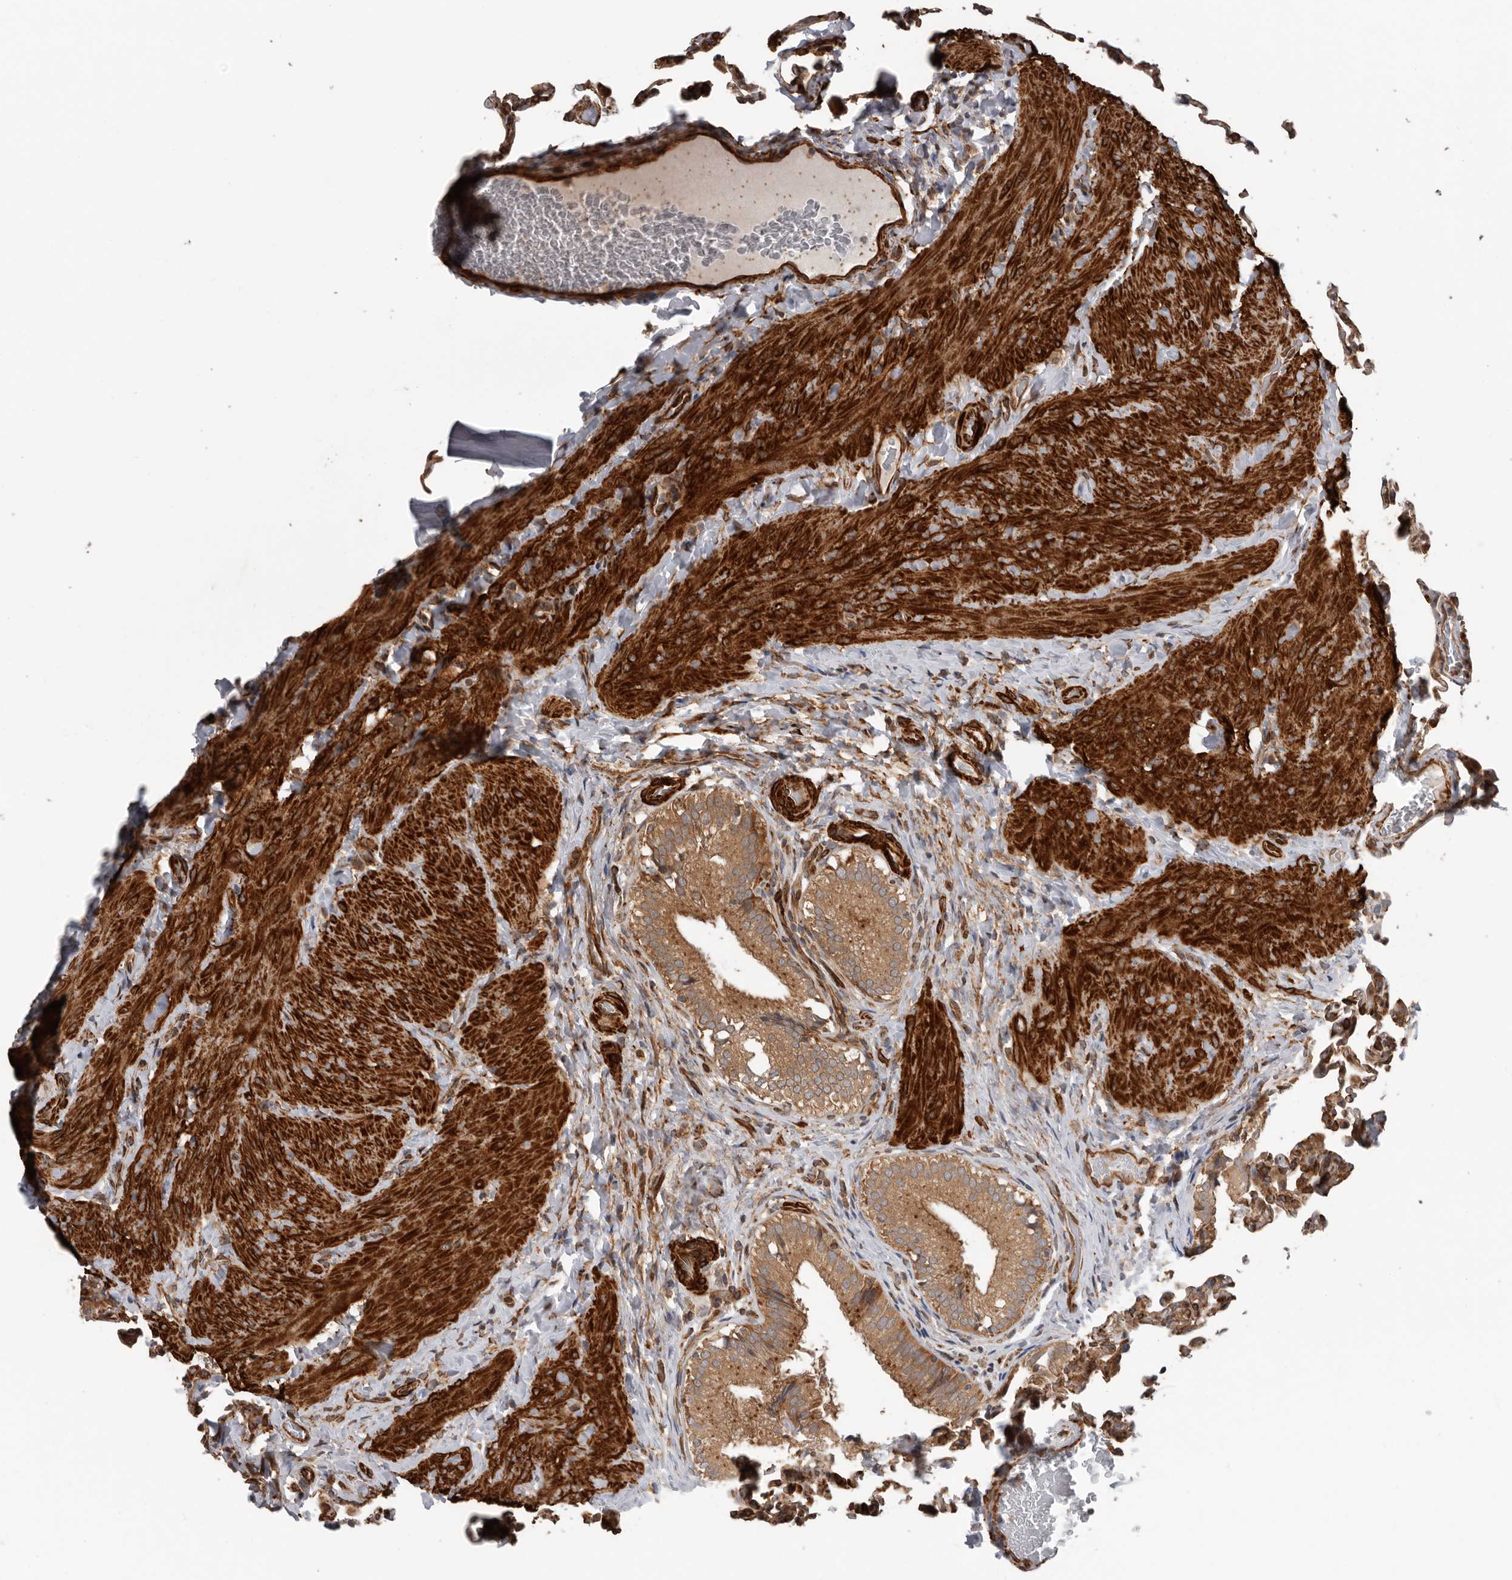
{"staining": {"intensity": "moderate", "quantity": ">75%", "location": "cytoplasmic/membranous"}, "tissue": "gallbladder", "cell_type": "Glandular cells", "image_type": "normal", "snomed": [{"axis": "morphology", "description": "Normal tissue, NOS"}, {"axis": "topography", "description": "Gallbladder"}], "caption": "IHC of unremarkable gallbladder reveals medium levels of moderate cytoplasmic/membranous expression in about >75% of glandular cells.", "gene": "CEP350", "patient": {"sex": "female", "age": 30}}